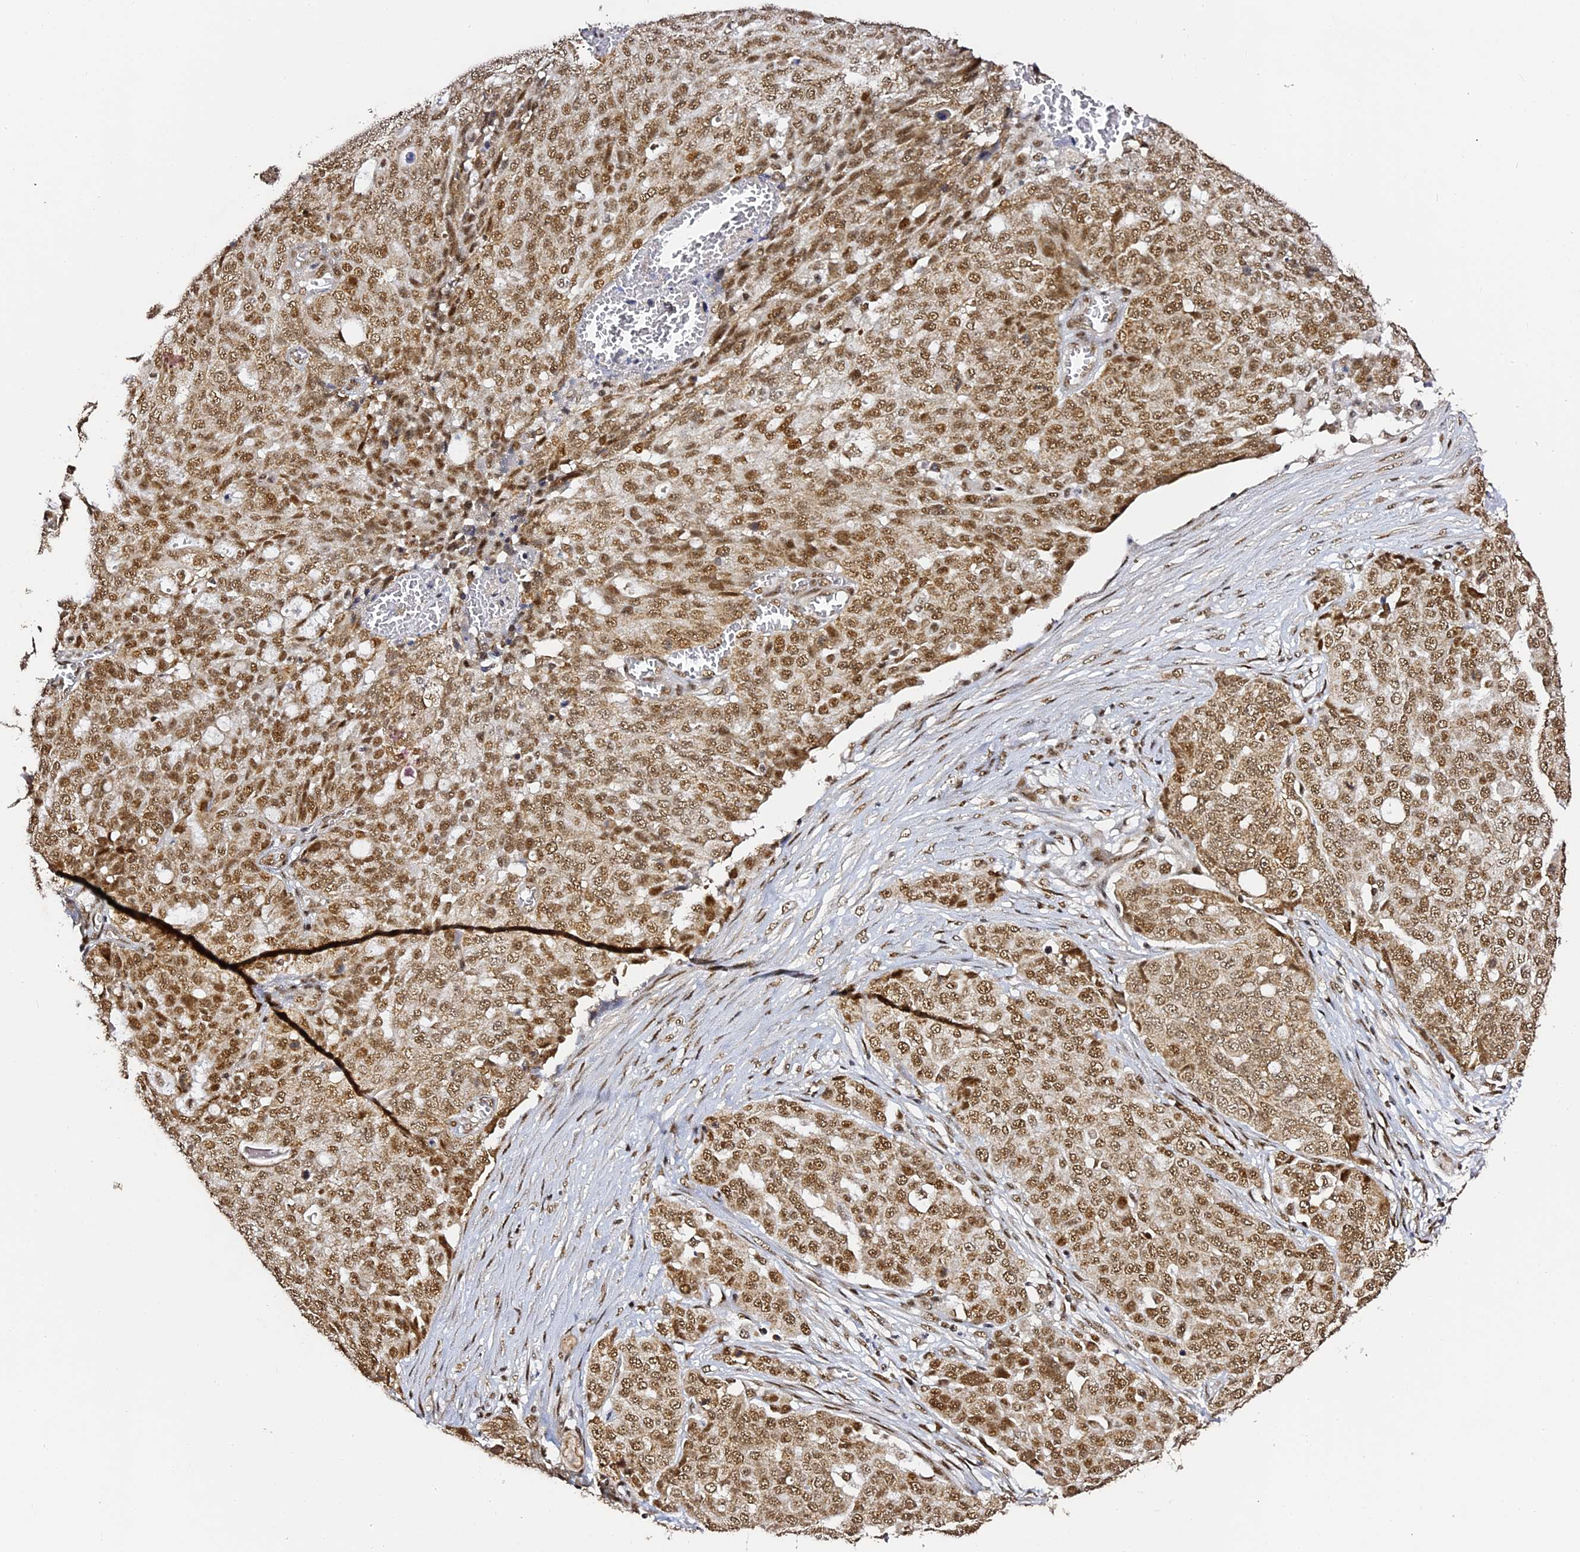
{"staining": {"intensity": "moderate", "quantity": ">75%", "location": "cytoplasmic/membranous,nuclear"}, "tissue": "ovarian cancer", "cell_type": "Tumor cells", "image_type": "cancer", "snomed": [{"axis": "morphology", "description": "Cystadenocarcinoma, serous, NOS"}, {"axis": "topography", "description": "Soft tissue"}, {"axis": "topography", "description": "Ovary"}], "caption": "This is an image of immunohistochemistry (IHC) staining of ovarian serous cystadenocarcinoma, which shows moderate expression in the cytoplasmic/membranous and nuclear of tumor cells.", "gene": "MCRS1", "patient": {"sex": "female", "age": 57}}